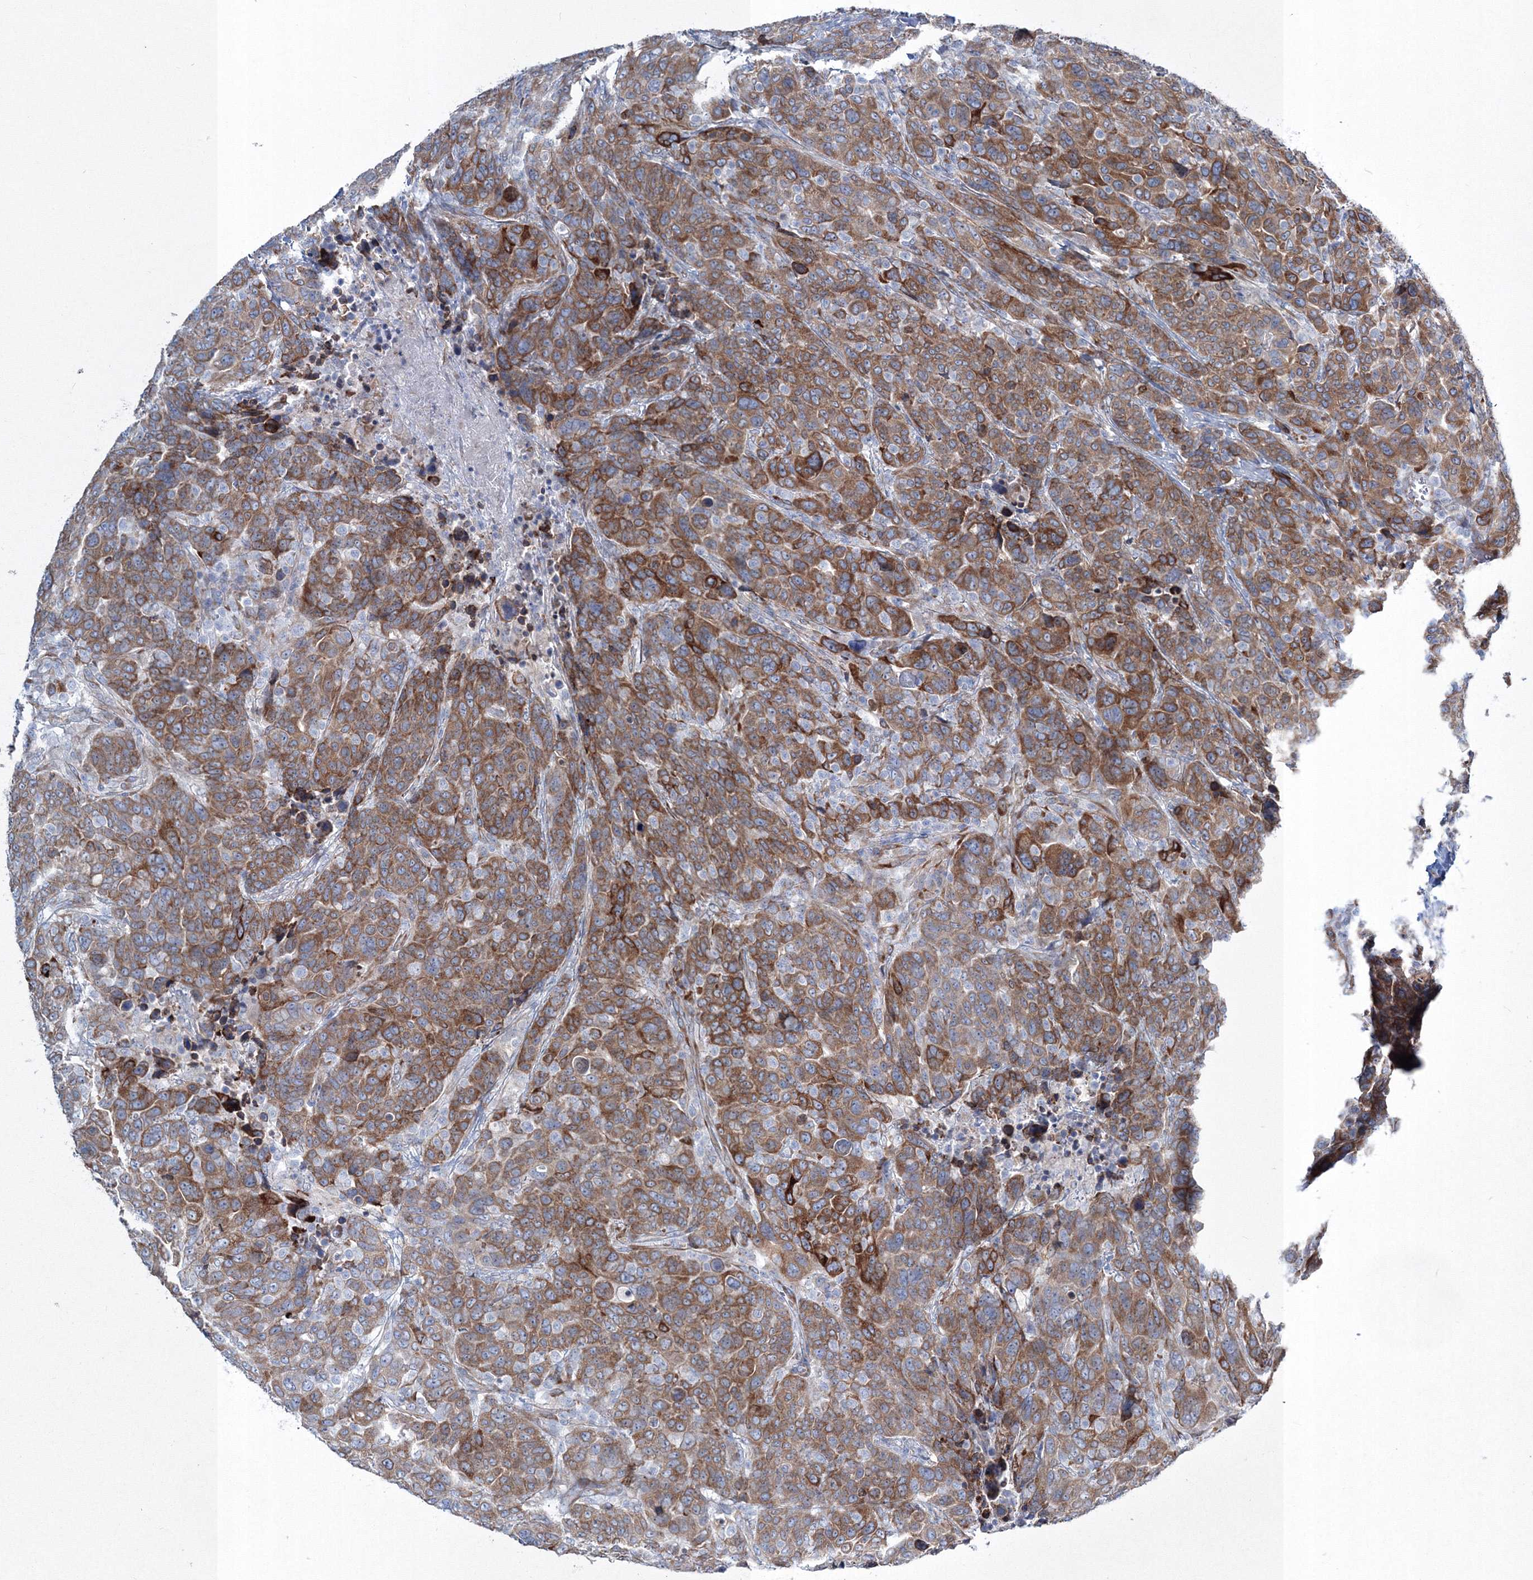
{"staining": {"intensity": "moderate", "quantity": ">75%", "location": "cytoplasmic/membranous"}, "tissue": "breast cancer", "cell_type": "Tumor cells", "image_type": "cancer", "snomed": [{"axis": "morphology", "description": "Duct carcinoma"}, {"axis": "topography", "description": "Breast"}], "caption": "This image exhibits IHC staining of intraductal carcinoma (breast), with medium moderate cytoplasmic/membranous staining in about >75% of tumor cells.", "gene": "RCN1", "patient": {"sex": "female", "age": 37}}